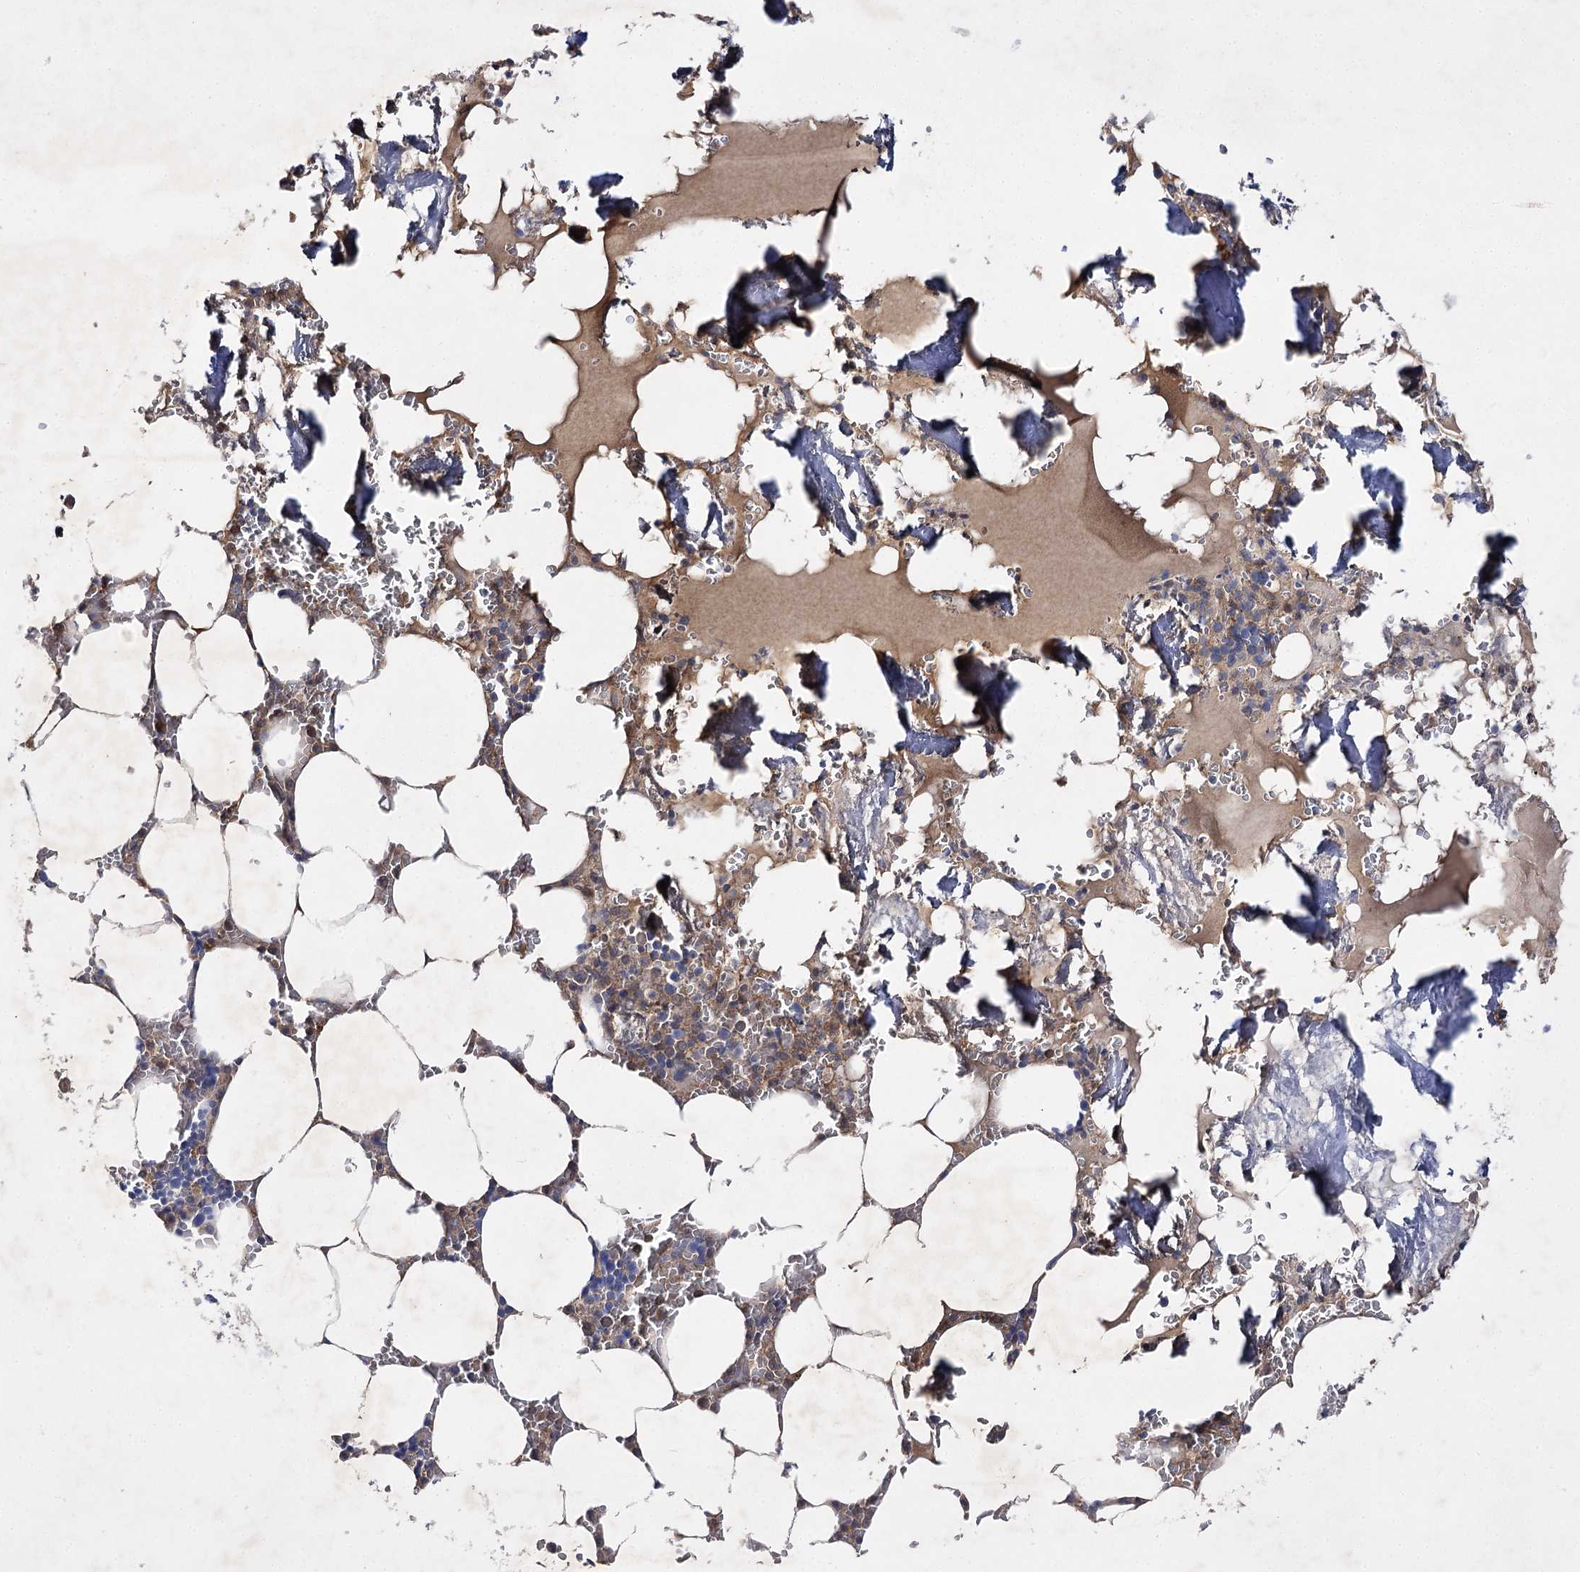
{"staining": {"intensity": "weak", "quantity": "<25%", "location": "cytoplasmic/membranous"}, "tissue": "bone marrow", "cell_type": "Hematopoietic cells", "image_type": "normal", "snomed": [{"axis": "morphology", "description": "Normal tissue, NOS"}, {"axis": "topography", "description": "Bone marrow"}], "caption": "Immunohistochemistry of unremarkable human bone marrow reveals no positivity in hematopoietic cells.", "gene": "BCR", "patient": {"sex": "male", "age": 70}}